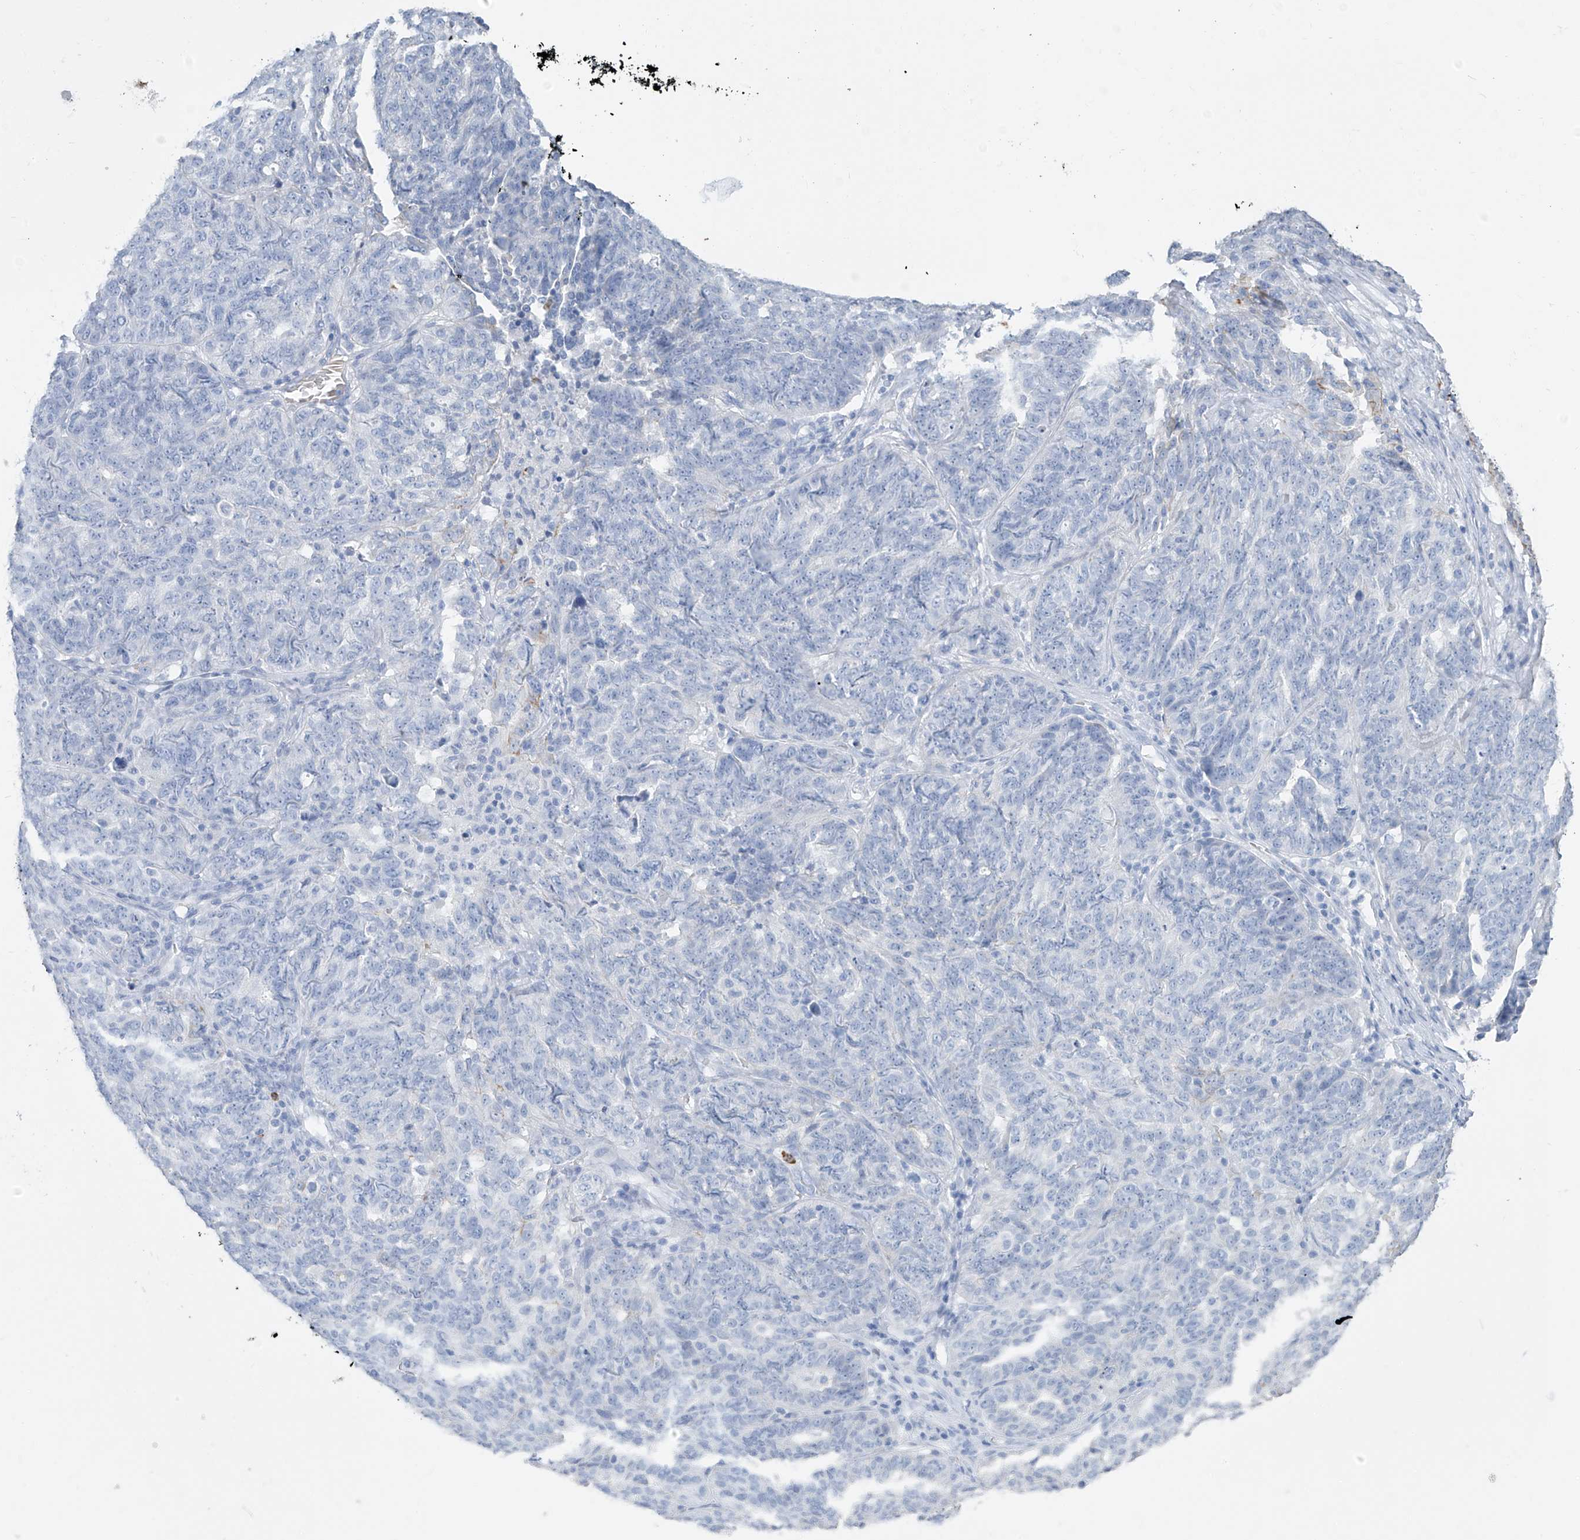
{"staining": {"intensity": "negative", "quantity": "none", "location": "none"}, "tissue": "ovarian cancer", "cell_type": "Tumor cells", "image_type": "cancer", "snomed": [{"axis": "morphology", "description": "Cystadenocarcinoma, serous, NOS"}, {"axis": "topography", "description": "Ovary"}], "caption": "This image is of ovarian cancer stained with immunohistochemistry to label a protein in brown with the nuclei are counter-stained blue. There is no expression in tumor cells.", "gene": "PAFAH1B3", "patient": {"sex": "female", "age": 59}}